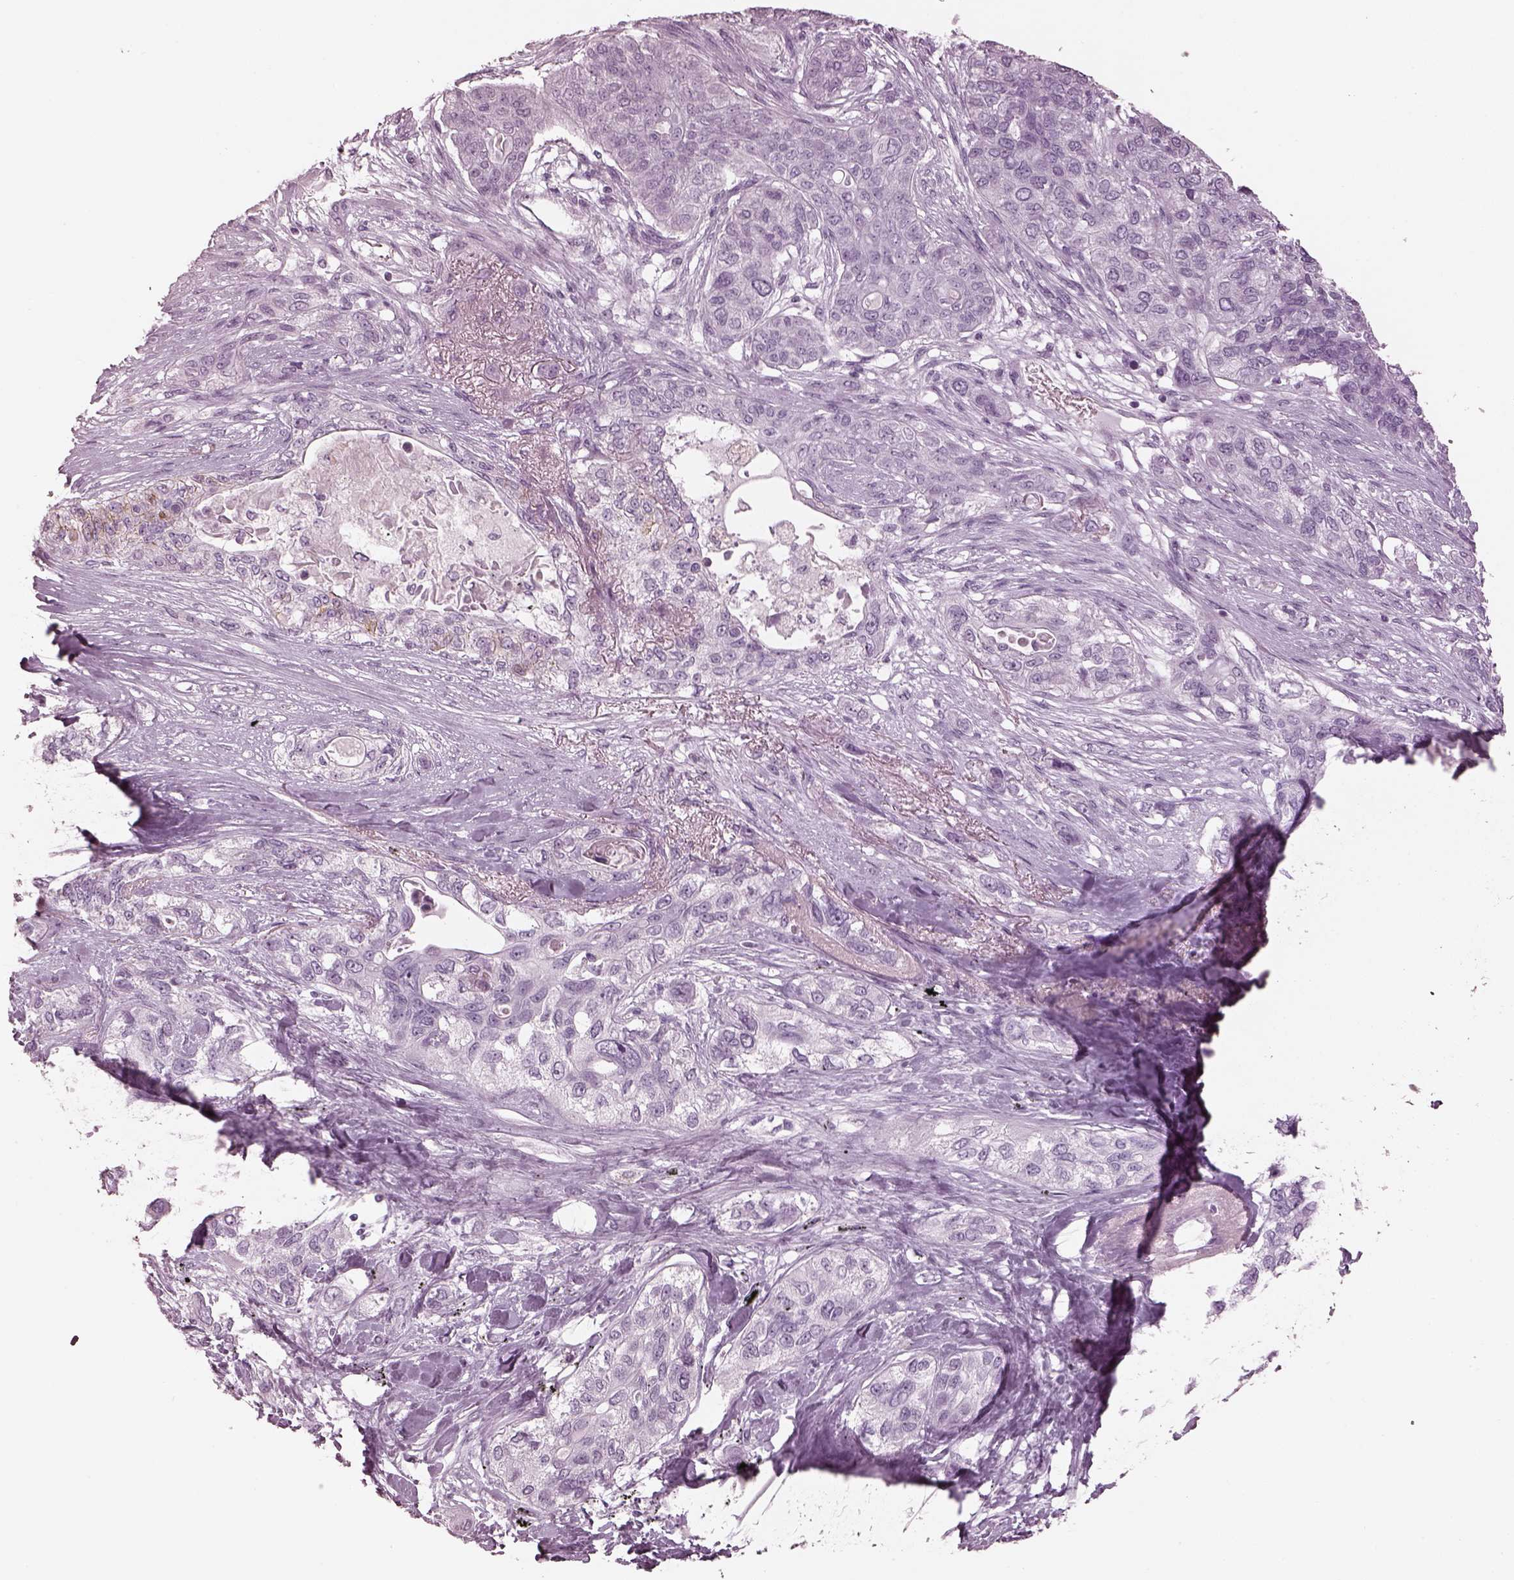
{"staining": {"intensity": "negative", "quantity": "none", "location": "none"}, "tissue": "lung cancer", "cell_type": "Tumor cells", "image_type": "cancer", "snomed": [{"axis": "morphology", "description": "Squamous cell carcinoma, NOS"}, {"axis": "topography", "description": "Lung"}], "caption": "Squamous cell carcinoma (lung) stained for a protein using IHC exhibits no expression tumor cells.", "gene": "OPN4", "patient": {"sex": "female", "age": 70}}